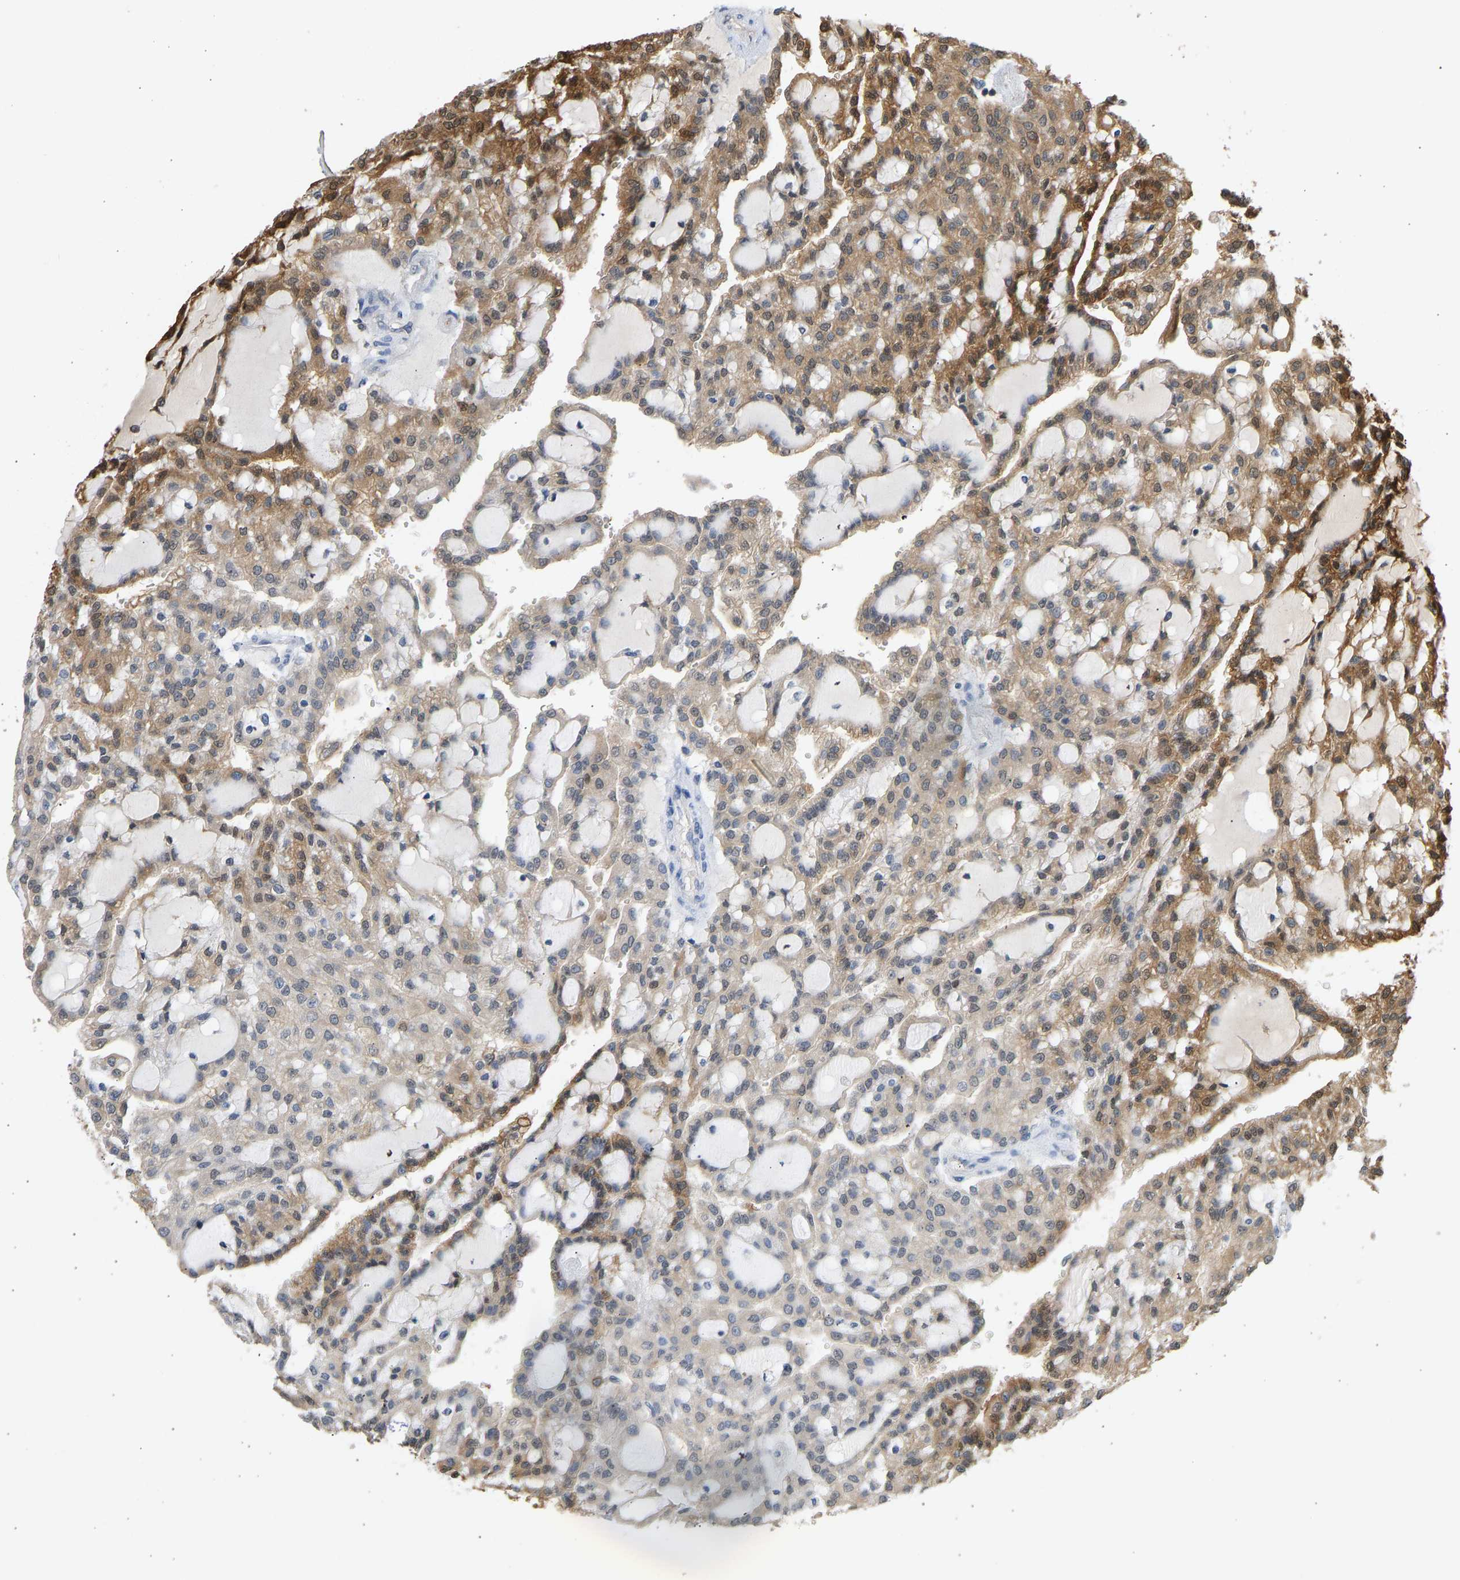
{"staining": {"intensity": "moderate", "quantity": "25%-75%", "location": "cytoplasmic/membranous"}, "tissue": "renal cancer", "cell_type": "Tumor cells", "image_type": "cancer", "snomed": [{"axis": "morphology", "description": "Adenocarcinoma, NOS"}, {"axis": "topography", "description": "Kidney"}], "caption": "DAB (3,3'-diaminobenzidine) immunohistochemical staining of human adenocarcinoma (renal) reveals moderate cytoplasmic/membranous protein expression in about 25%-75% of tumor cells. The staining was performed using DAB (3,3'-diaminobenzidine), with brown indicating positive protein expression. Nuclei are stained blue with hematoxylin.", "gene": "ENO1", "patient": {"sex": "male", "age": 63}}